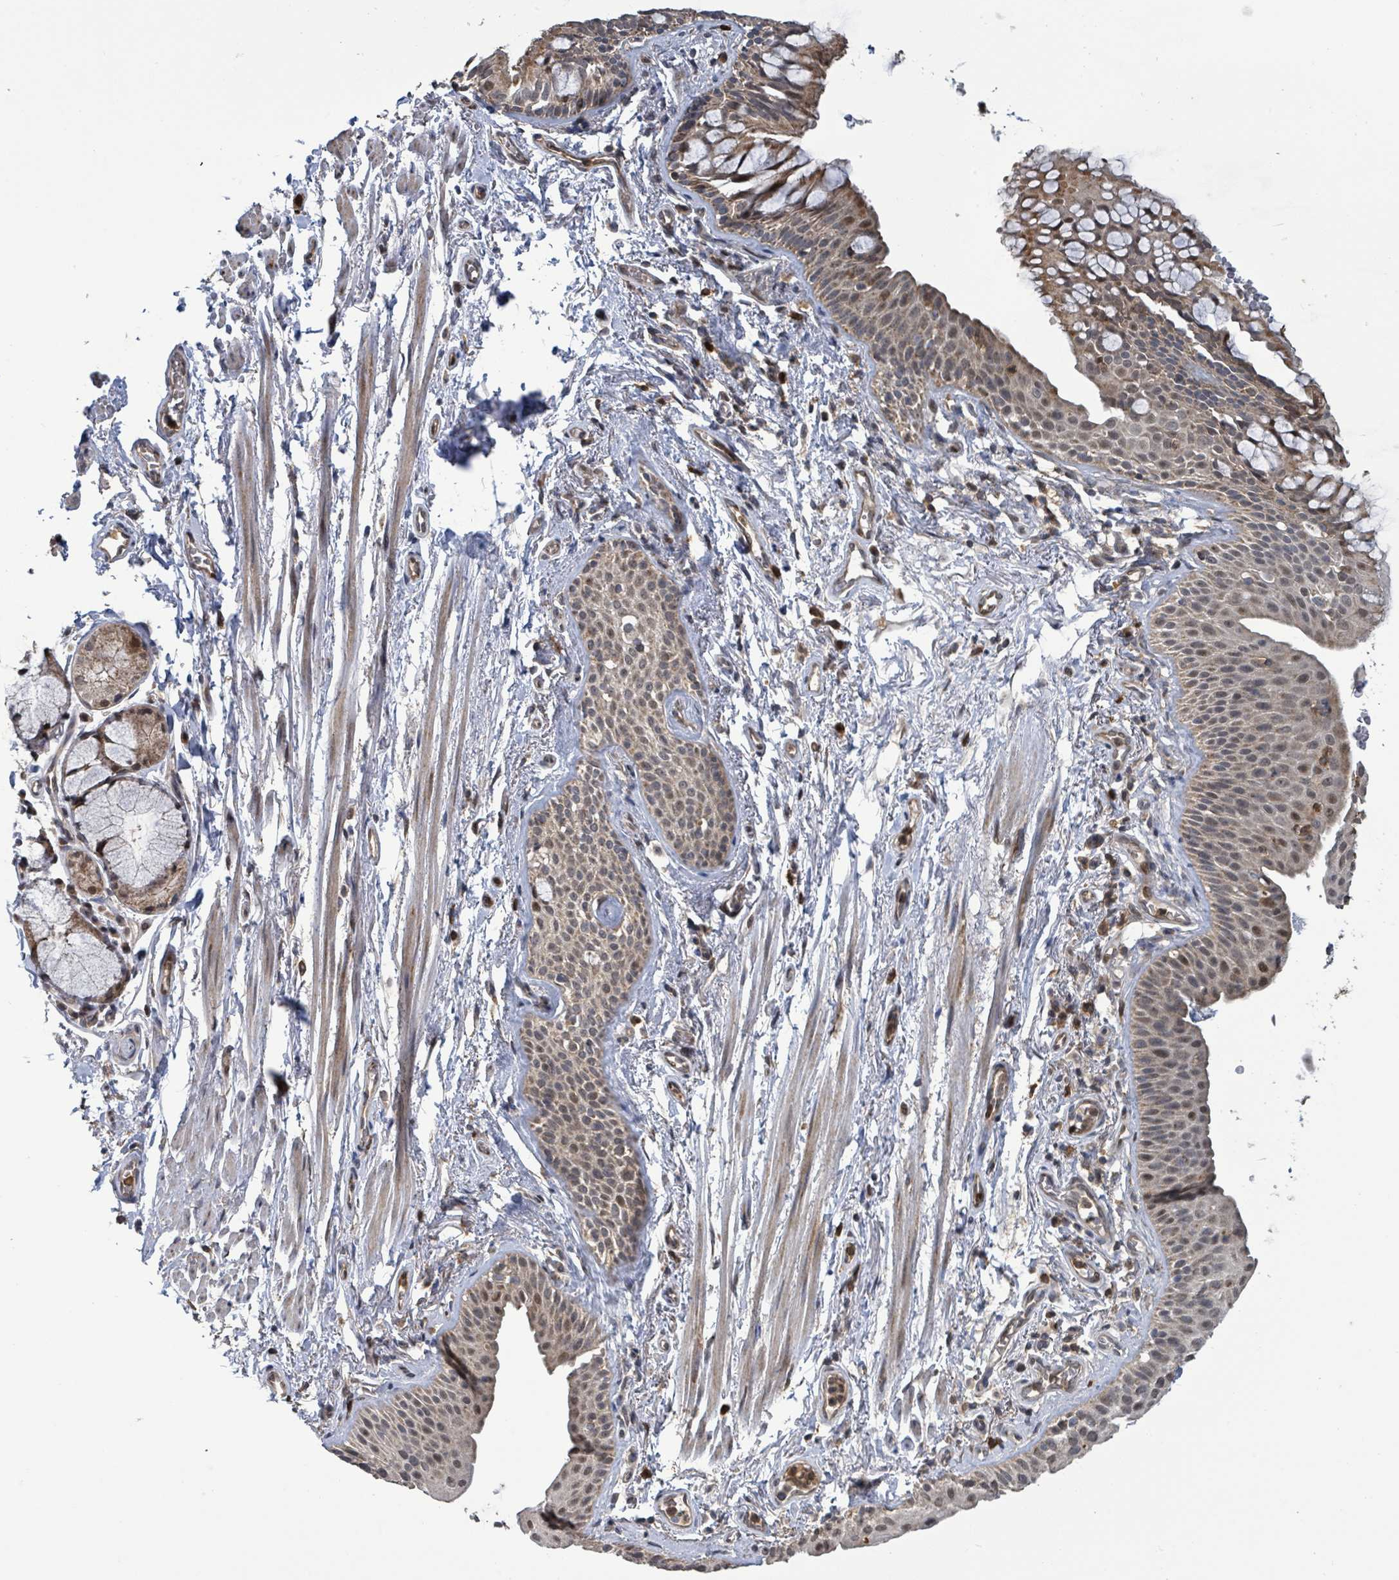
{"staining": {"intensity": "moderate", "quantity": "25%-75%", "location": "cytoplasmic/membranous,nuclear"}, "tissue": "bronchus", "cell_type": "Respiratory epithelial cells", "image_type": "normal", "snomed": [{"axis": "morphology", "description": "Normal tissue, NOS"}, {"axis": "topography", "description": "Bronchus"}], "caption": "High-power microscopy captured an immunohistochemistry (IHC) image of normal bronchus, revealing moderate cytoplasmic/membranous,nuclear positivity in about 25%-75% of respiratory epithelial cells.", "gene": "COQ6", "patient": {"sex": "male", "age": 70}}